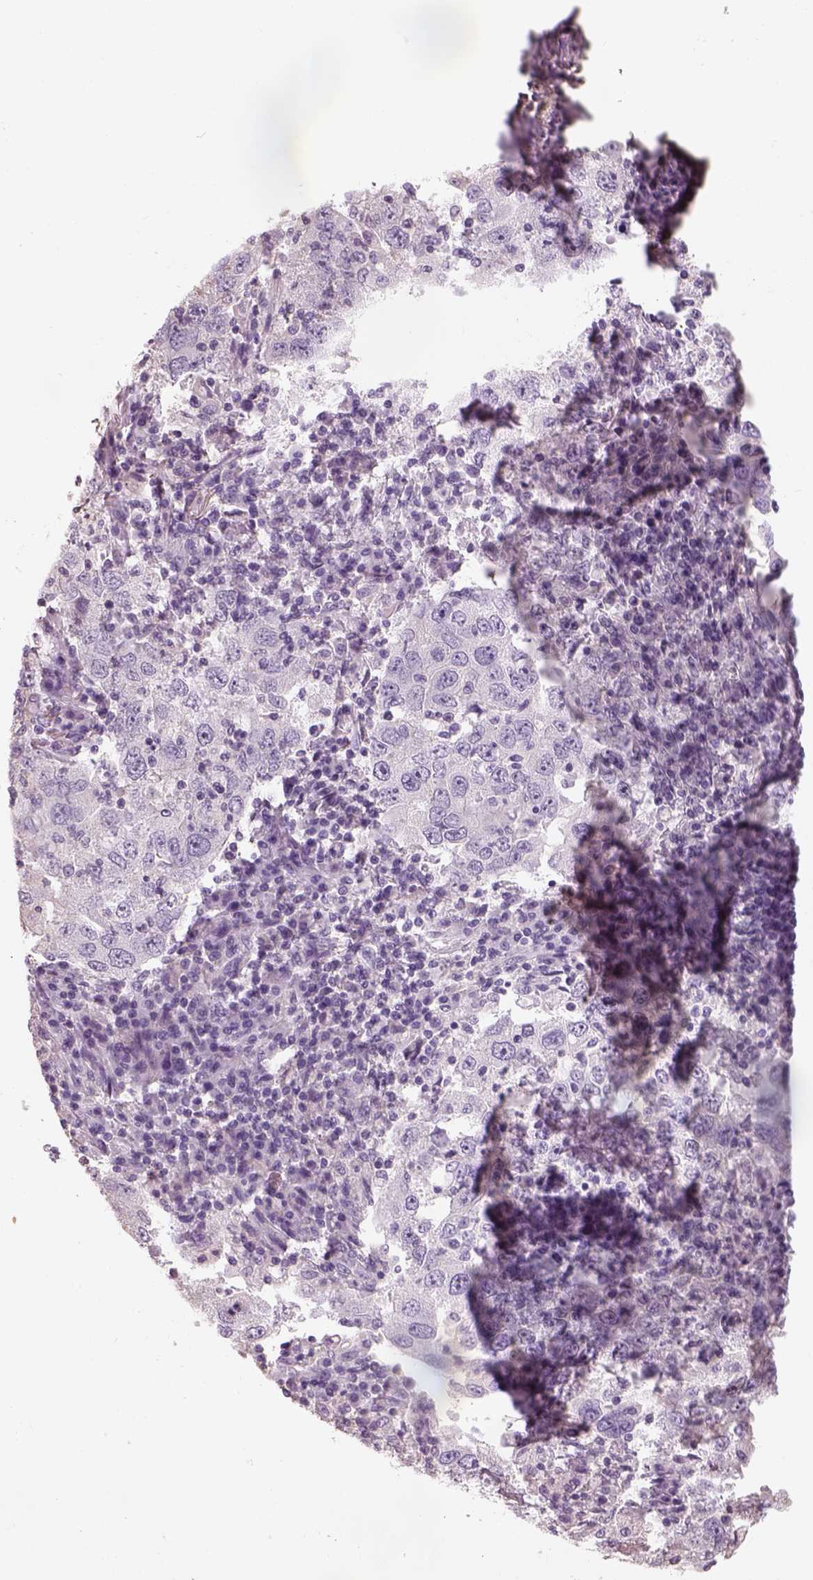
{"staining": {"intensity": "negative", "quantity": "none", "location": "none"}, "tissue": "lung cancer", "cell_type": "Tumor cells", "image_type": "cancer", "snomed": [{"axis": "morphology", "description": "Adenocarcinoma, NOS"}, {"axis": "topography", "description": "Lung"}], "caption": "This is a image of IHC staining of adenocarcinoma (lung), which shows no staining in tumor cells.", "gene": "OTUD6A", "patient": {"sex": "male", "age": 73}}